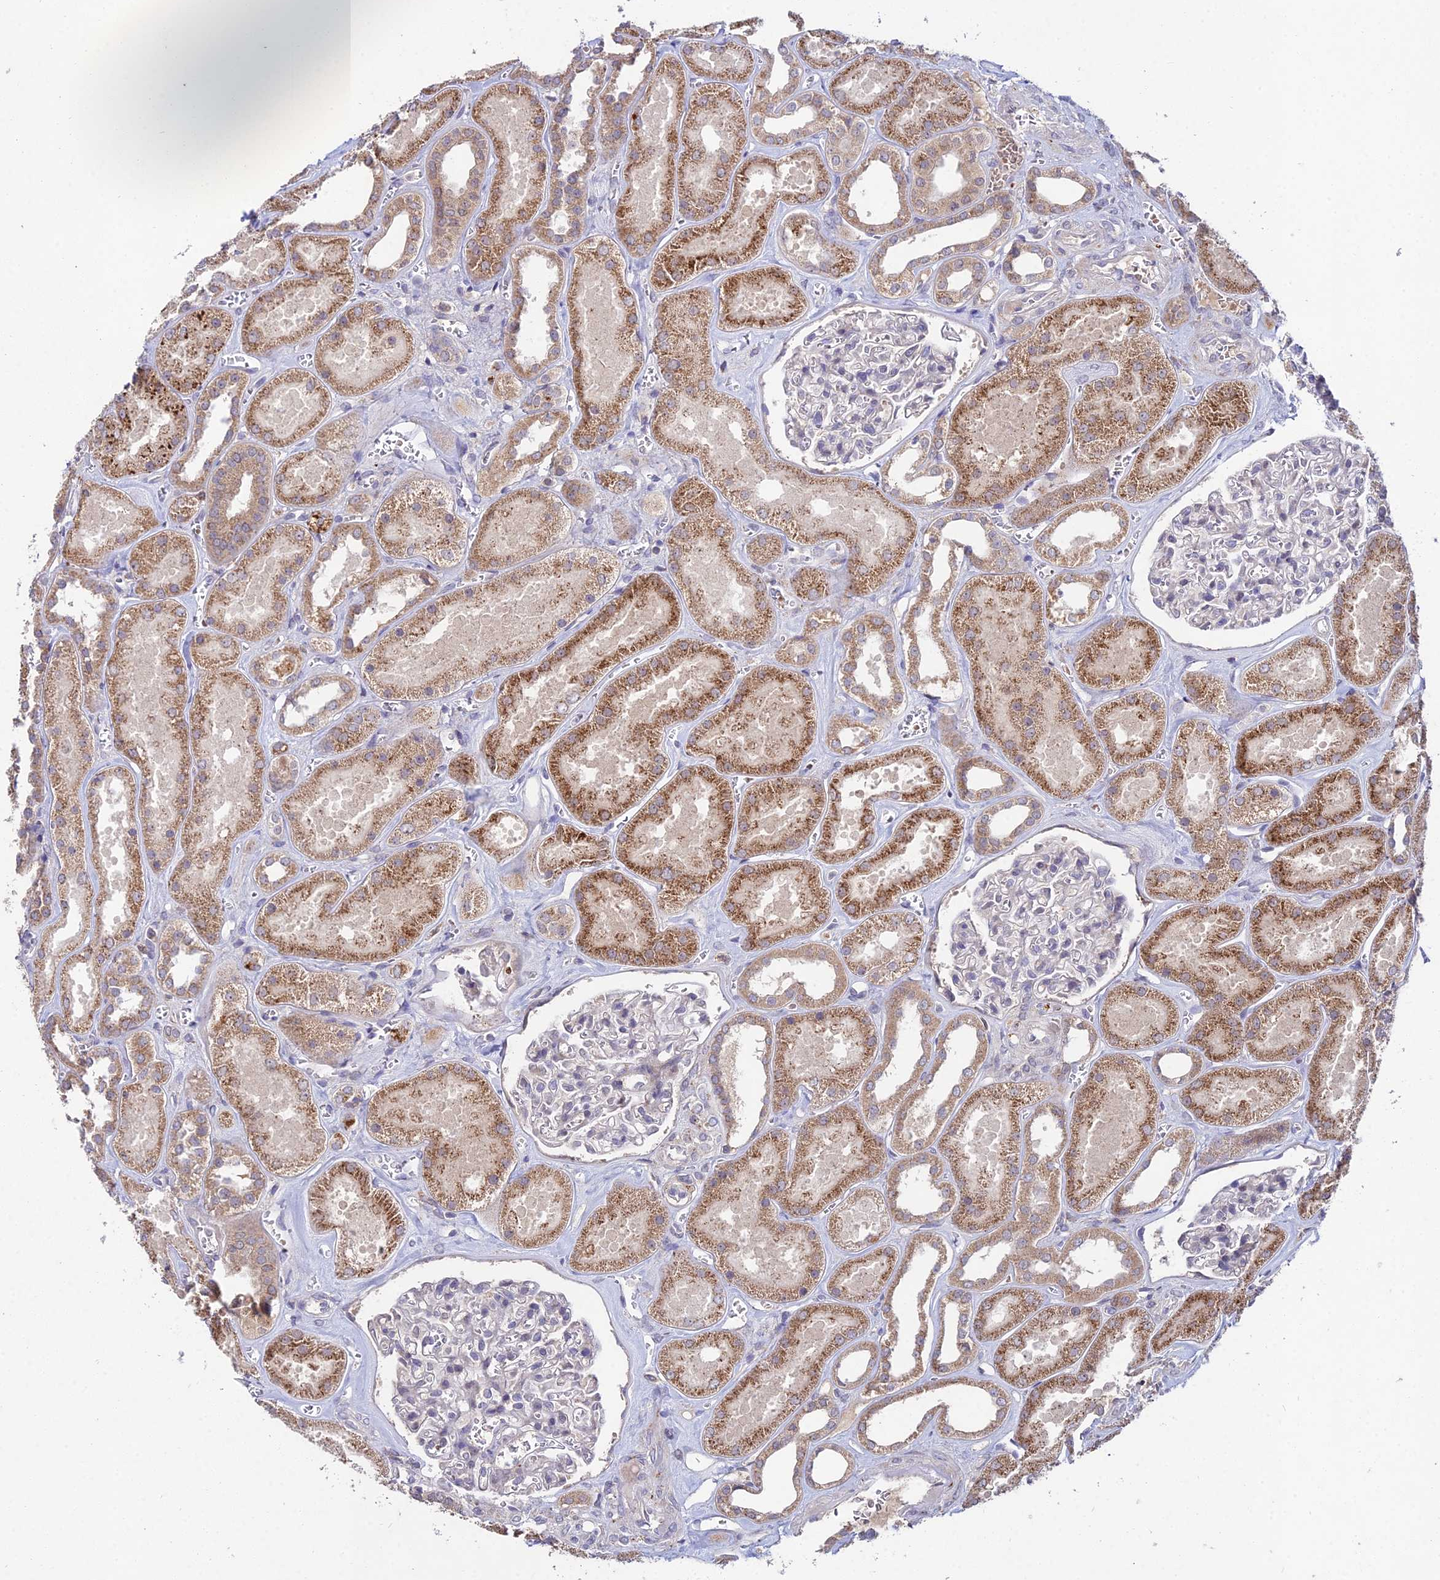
{"staining": {"intensity": "negative", "quantity": "none", "location": "none"}, "tissue": "kidney", "cell_type": "Cells in glomeruli", "image_type": "normal", "snomed": [{"axis": "morphology", "description": "Normal tissue, NOS"}, {"axis": "morphology", "description": "Adenocarcinoma, NOS"}, {"axis": "topography", "description": "Kidney"}], "caption": "High power microscopy histopathology image of an IHC image of unremarkable kidney, revealing no significant positivity in cells in glomeruli.", "gene": "WDR43", "patient": {"sex": "female", "age": 68}}